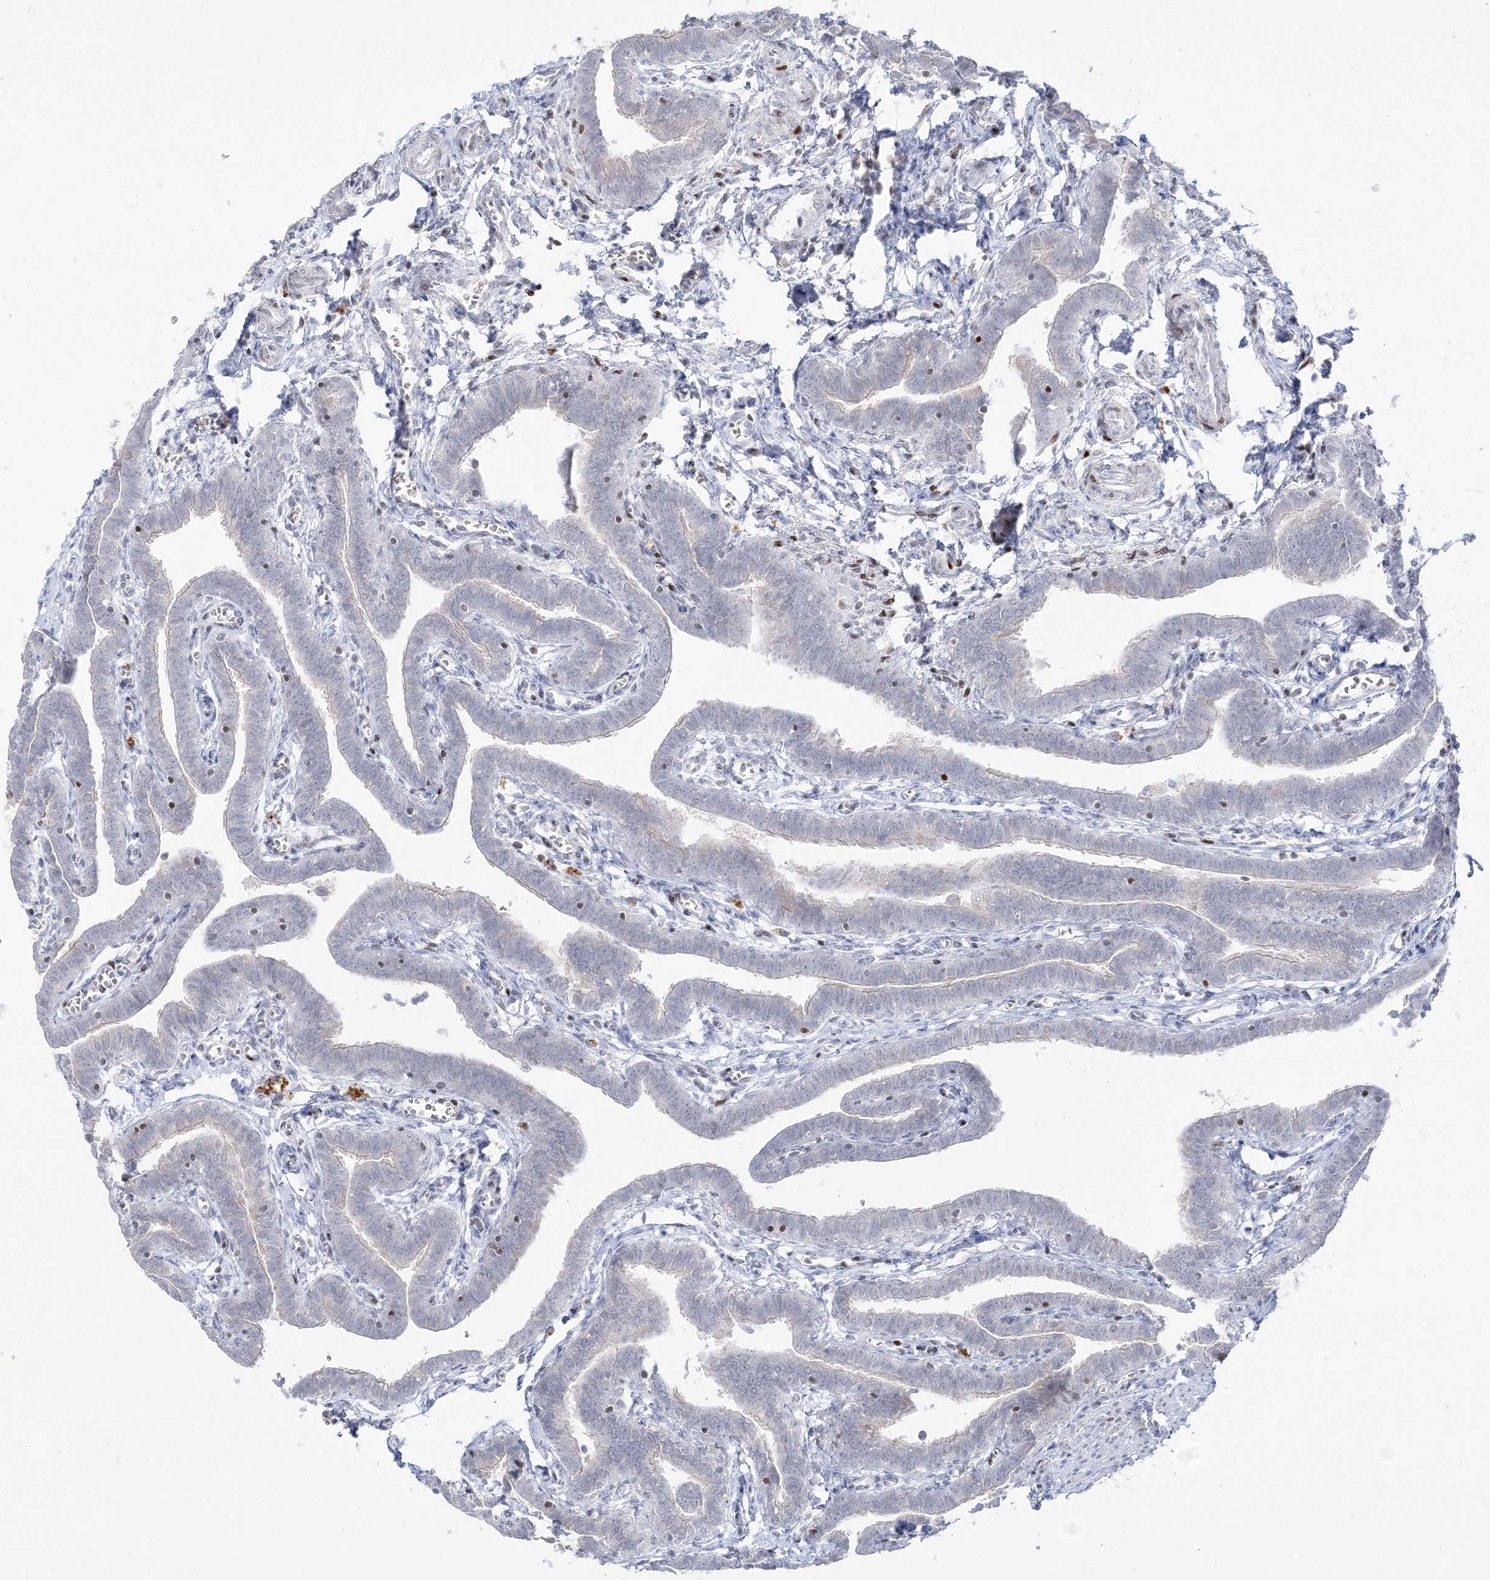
{"staining": {"intensity": "weak", "quantity": "<25%", "location": "cytoplasmic/membranous"}, "tissue": "fallopian tube", "cell_type": "Glandular cells", "image_type": "normal", "snomed": [{"axis": "morphology", "description": "Normal tissue, NOS"}, {"axis": "topography", "description": "Fallopian tube"}], "caption": "High power microscopy histopathology image of an IHC photomicrograph of normal fallopian tube, revealing no significant staining in glandular cells.", "gene": "SH3BP4", "patient": {"sex": "female", "age": 36}}